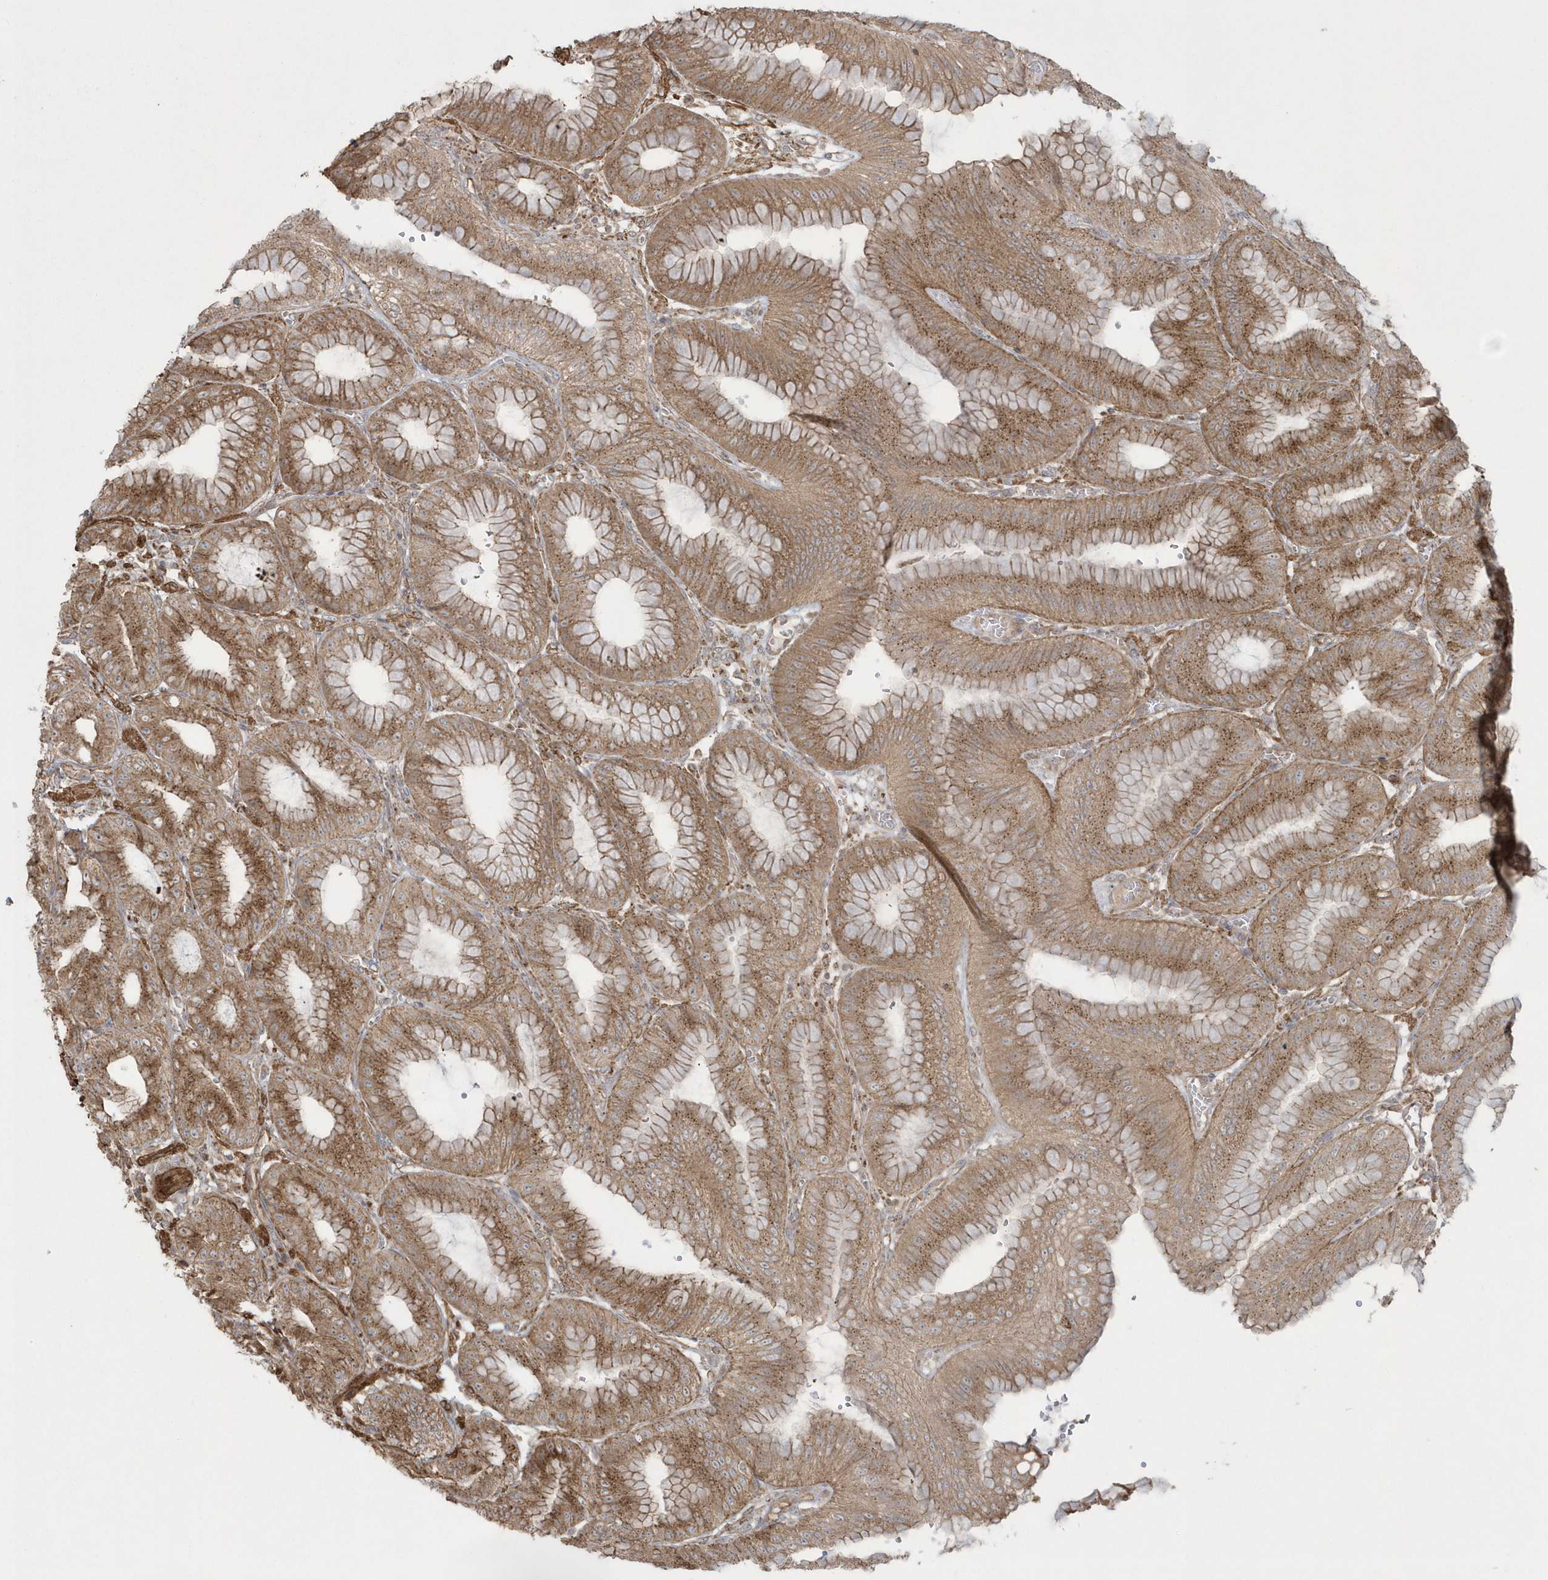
{"staining": {"intensity": "moderate", "quantity": ">75%", "location": "cytoplasmic/membranous"}, "tissue": "stomach", "cell_type": "Glandular cells", "image_type": "normal", "snomed": [{"axis": "morphology", "description": "Normal tissue, NOS"}, {"axis": "topography", "description": "Stomach, lower"}], "caption": "Stomach stained for a protein (brown) displays moderate cytoplasmic/membranous positive expression in about >75% of glandular cells.", "gene": "ARMC8", "patient": {"sex": "male", "age": 71}}